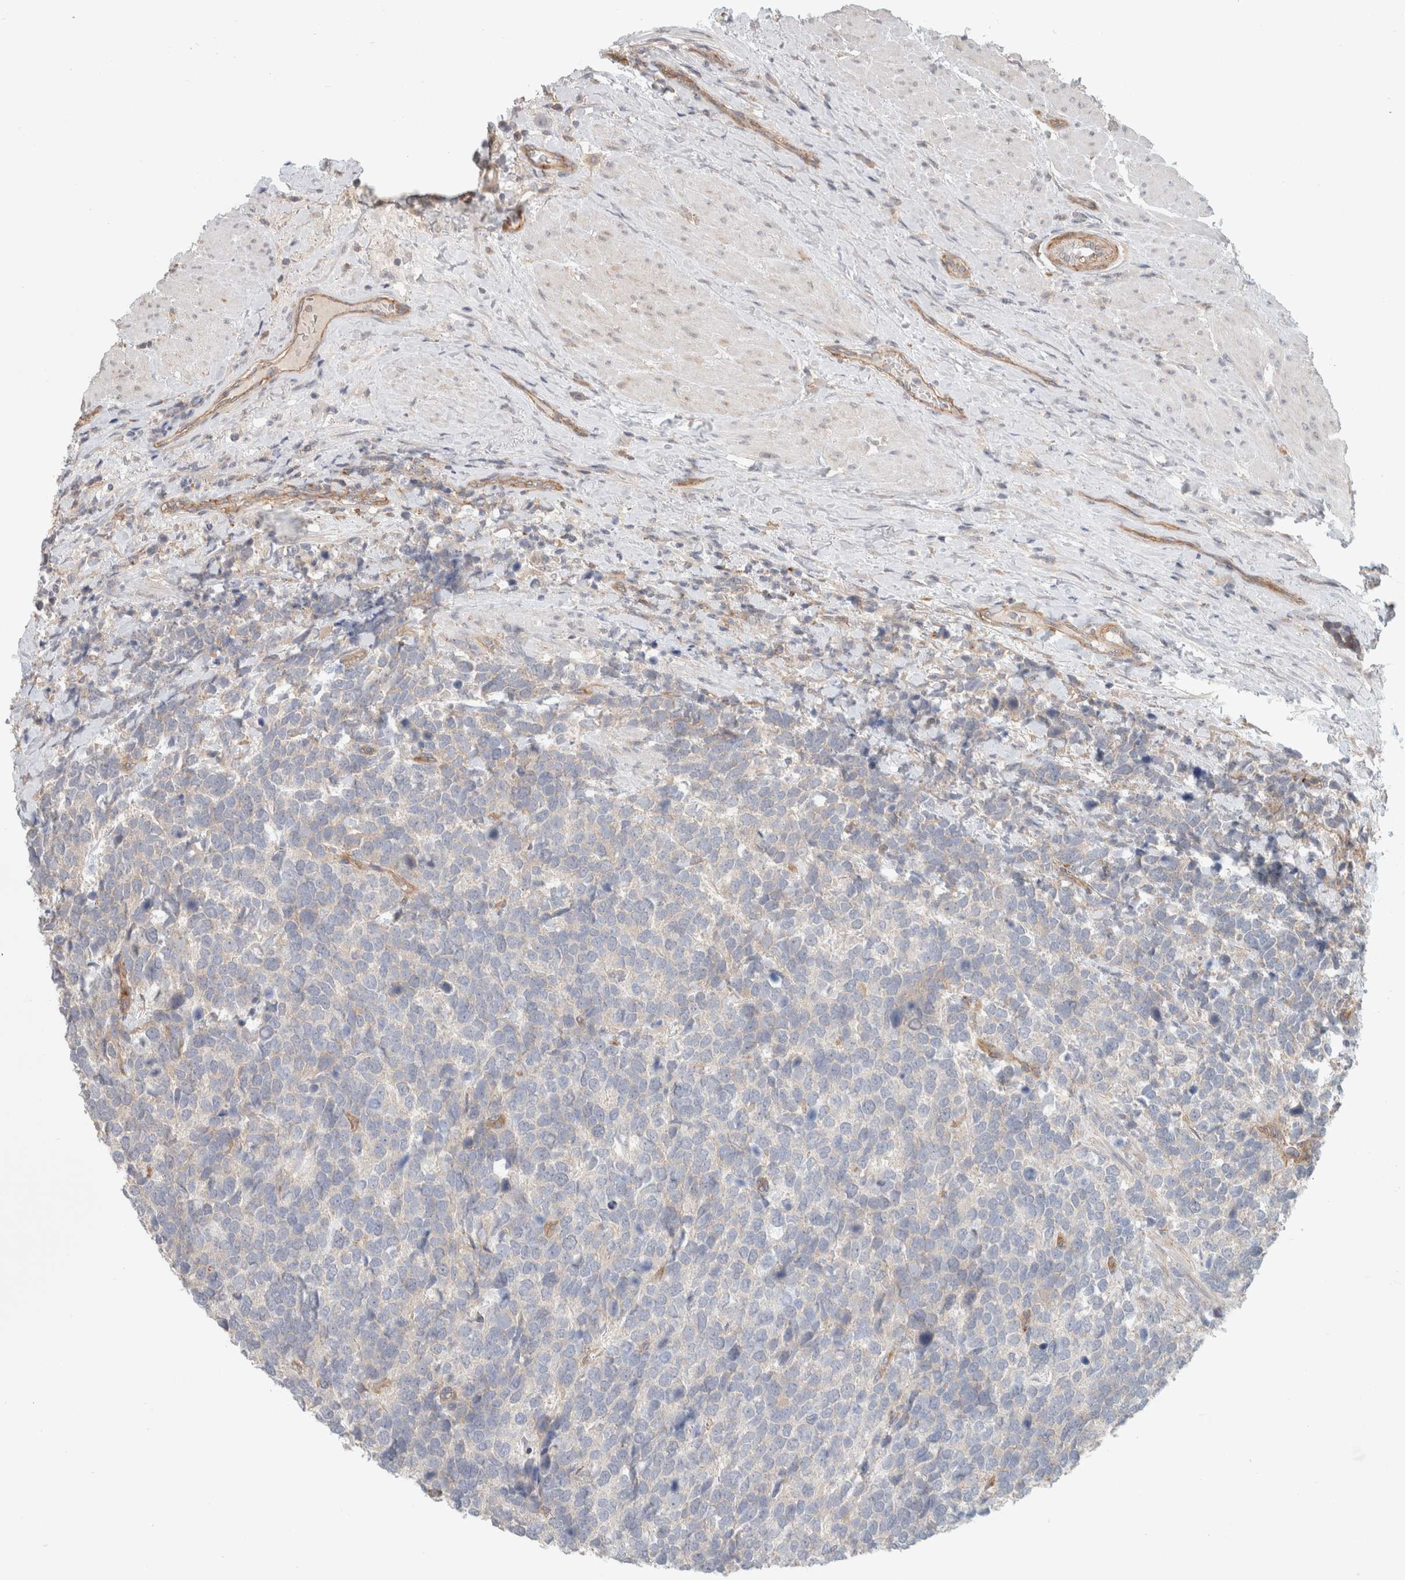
{"staining": {"intensity": "negative", "quantity": "none", "location": "none"}, "tissue": "urothelial cancer", "cell_type": "Tumor cells", "image_type": "cancer", "snomed": [{"axis": "morphology", "description": "Urothelial carcinoma, High grade"}, {"axis": "topography", "description": "Urinary bladder"}], "caption": "Immunohistochemistry of high-grade urothelial carcinoma shows no expression in tumor cells. The staining was performed using DAB (3,3'-diaminobenzidine) to visualize the protein expression in brown, while the nuclei were stained in blue with hematoxylin (Magnification: 20x).", "gene": "RASAL2", "patient": {"sex": "female", "age": 82}}